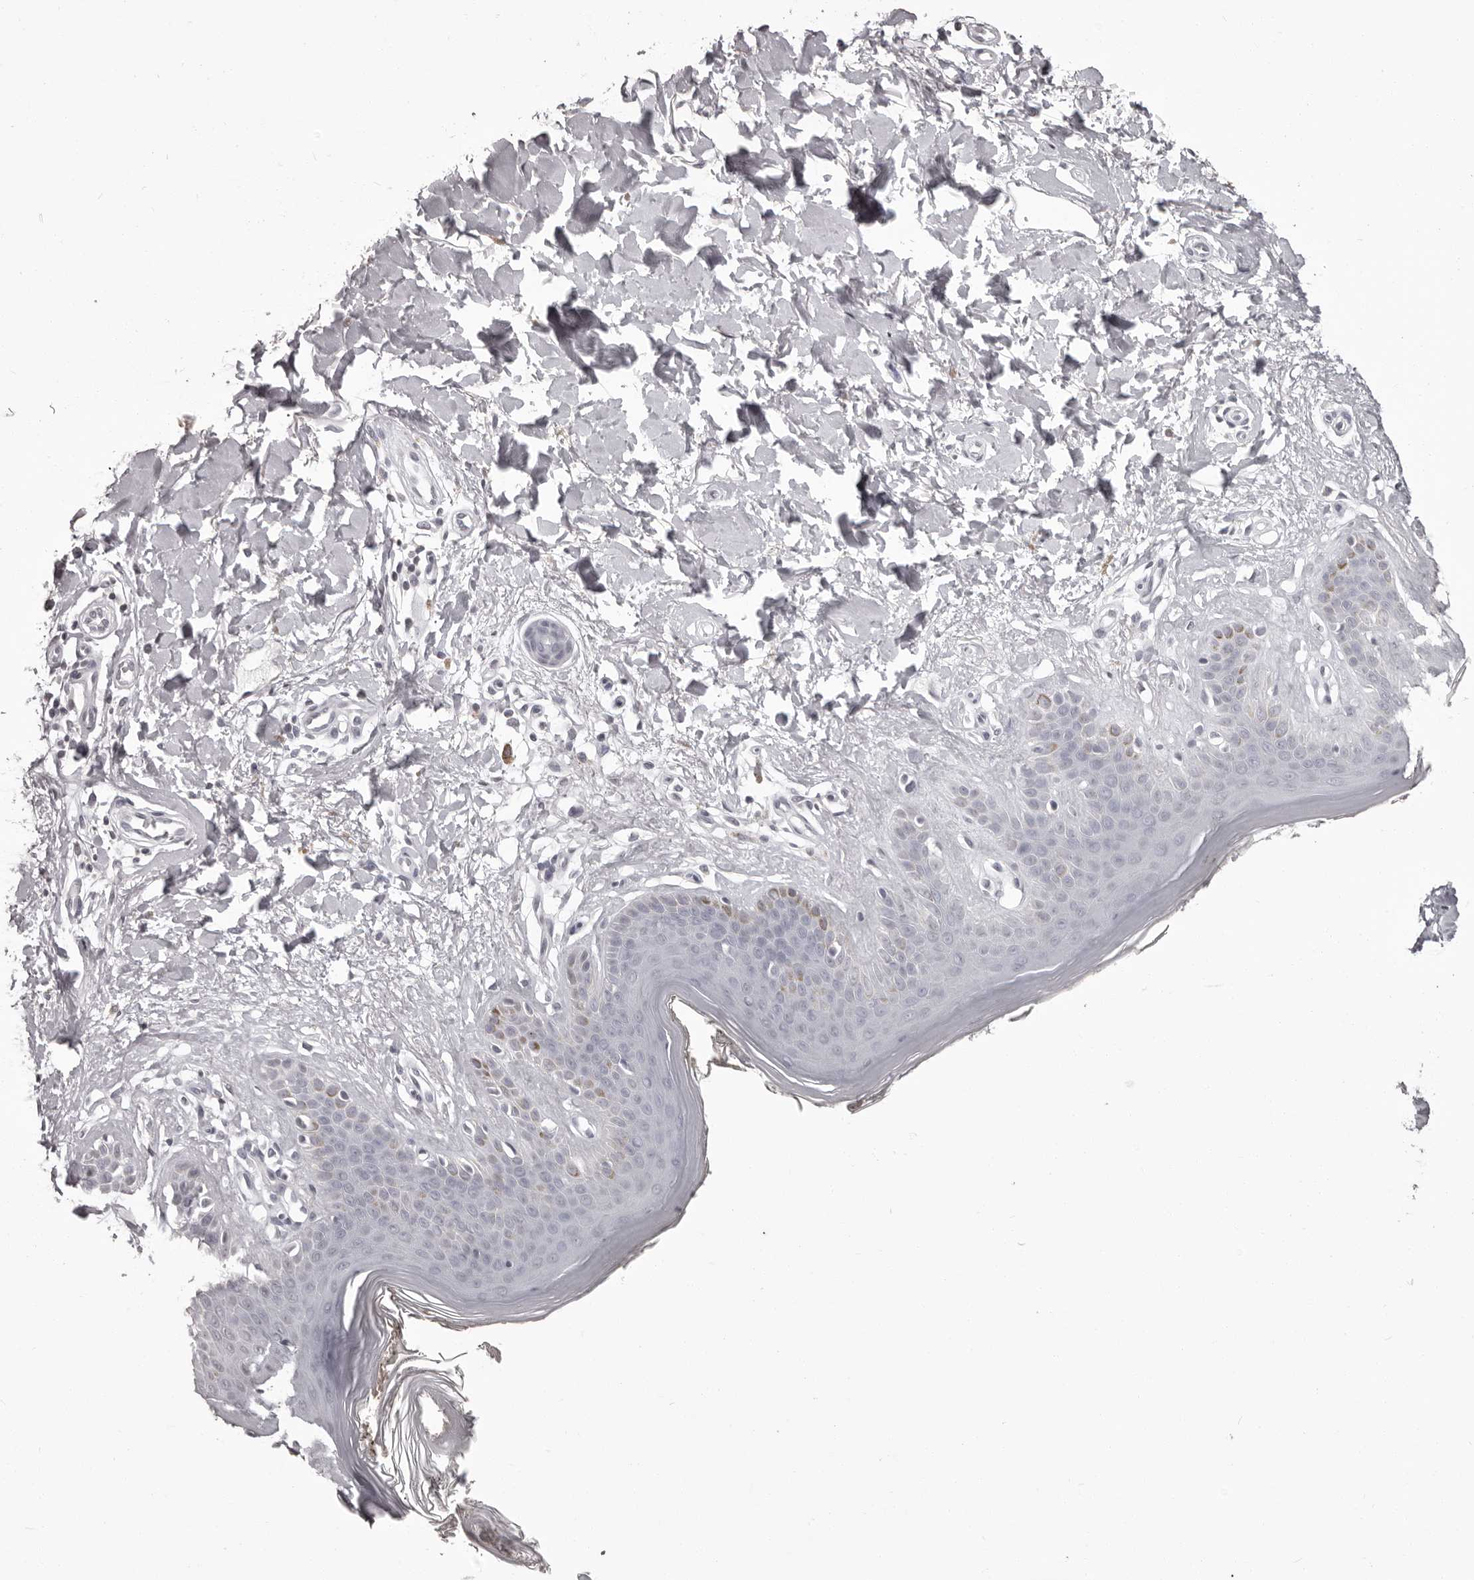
{"staining": {"intensity": "negative", "quantity": "none", "location": "none"}, "tissue": "skin", "cell_type": "Fibroblasts", "image_type": "normal", "snomed": [{"axis": "morphology", "description": "Normal tissue, NOS"}, {"axis": "topography", "description": "Skin"}], "caption": "Fibroblasts are negative for protein expression in normal human skin. The staining was performed using DAB to visualize the protein expression in brown, while the nuclei were stained in blue with hematoxylin (Magnification: 20x).", "gene": "C8orf74", "patient": {"sex": "female", "age": 64}}